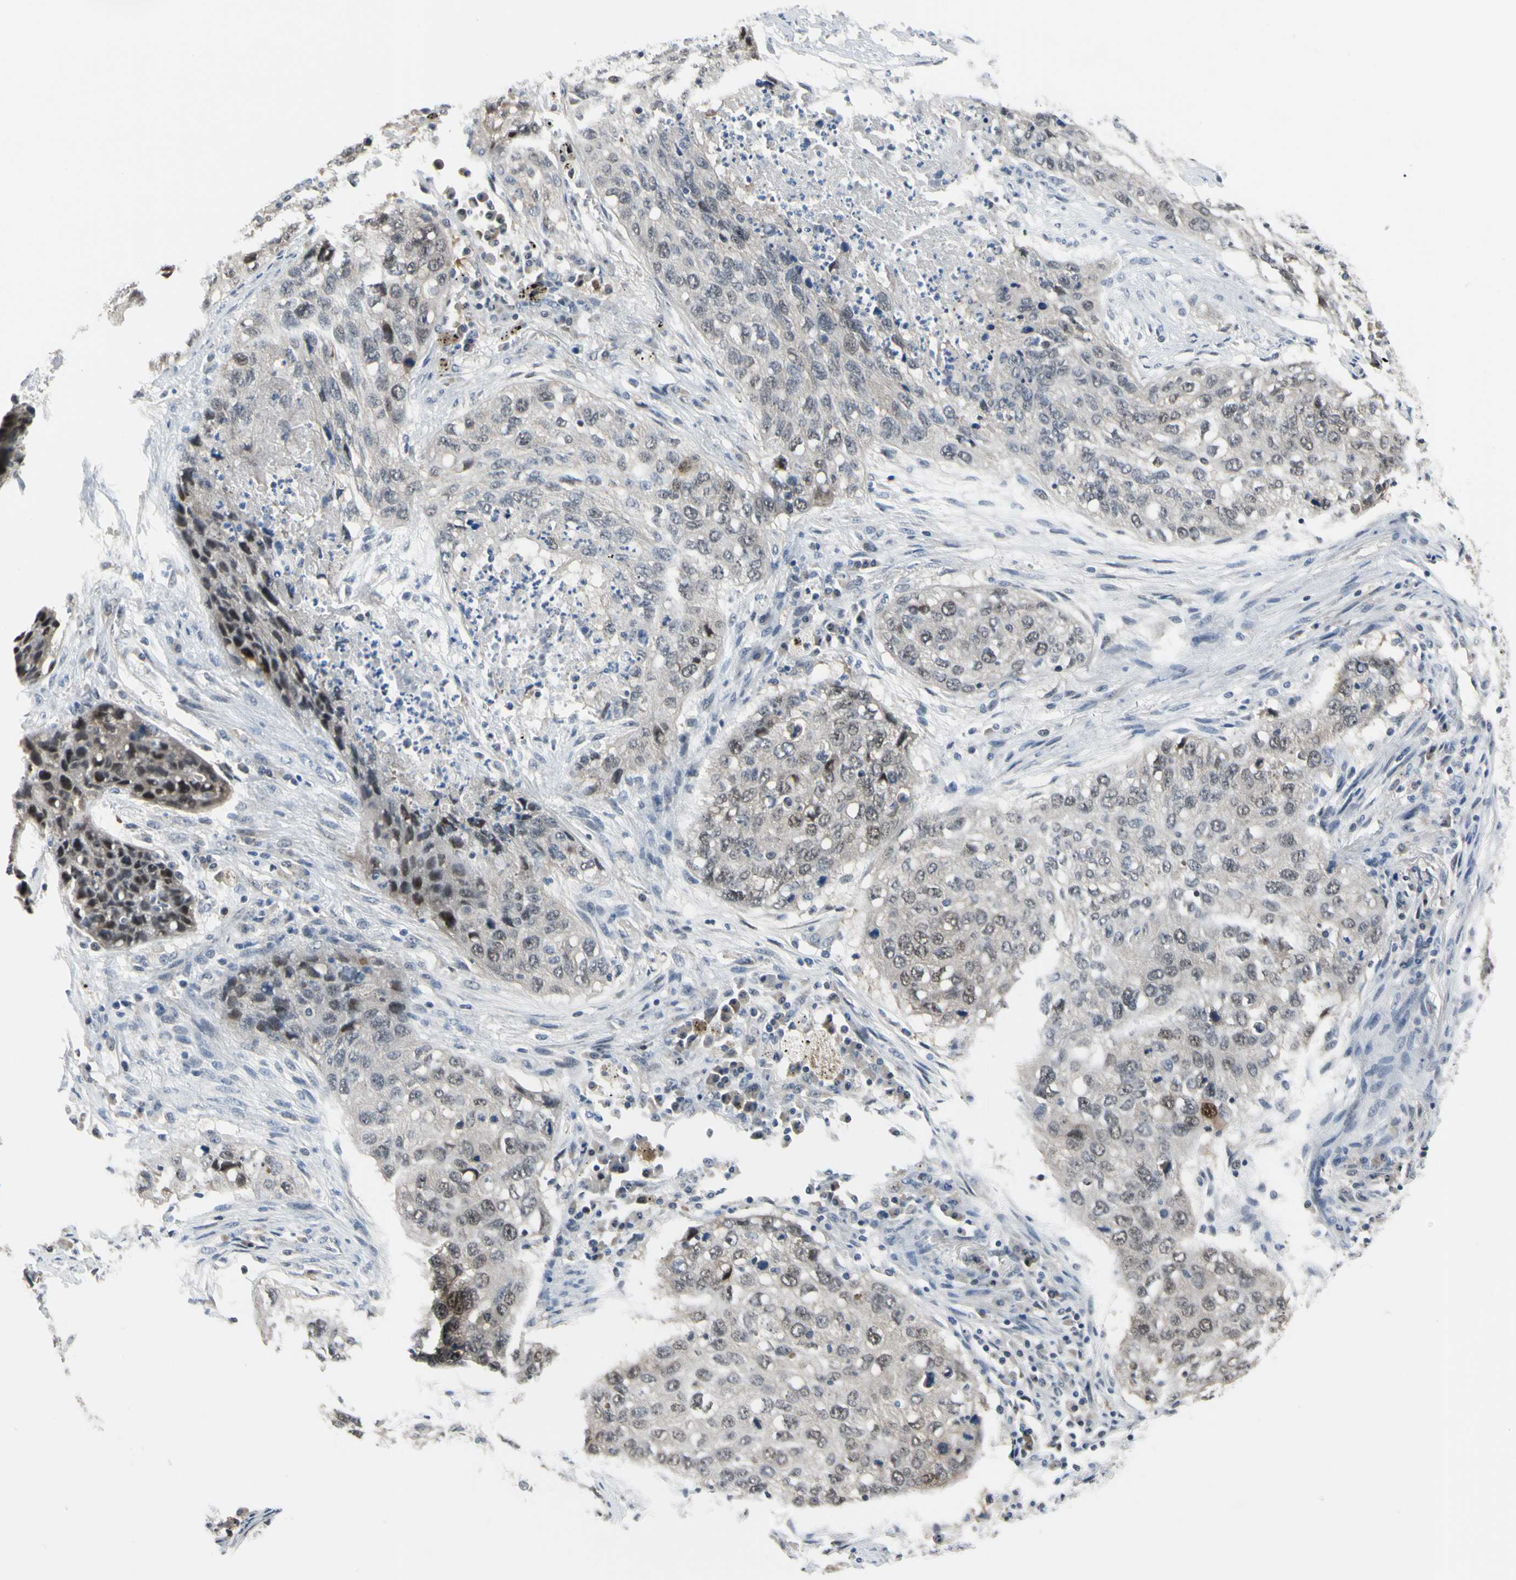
{"staining": {"intensity": "moderate", "quantity": "<25%", "location": "nuclear"}, "tissue": "lung cancer", "cell_type": "Tumor cells", "image_type": "cancer", "snomed": [{"axis": "morphology", "description": "Squamous cell carcinoma, NOS"}, {"axis": "topography", "description": "Lung"}], "caption": "Lung cancer (squamous cell carcinoma) stained with a brown dye displays moderate nuclear positive staining in about <25% of tumor cells.", "gene": "HSPA4", "patient": {"sex": "female", "age": 63}}